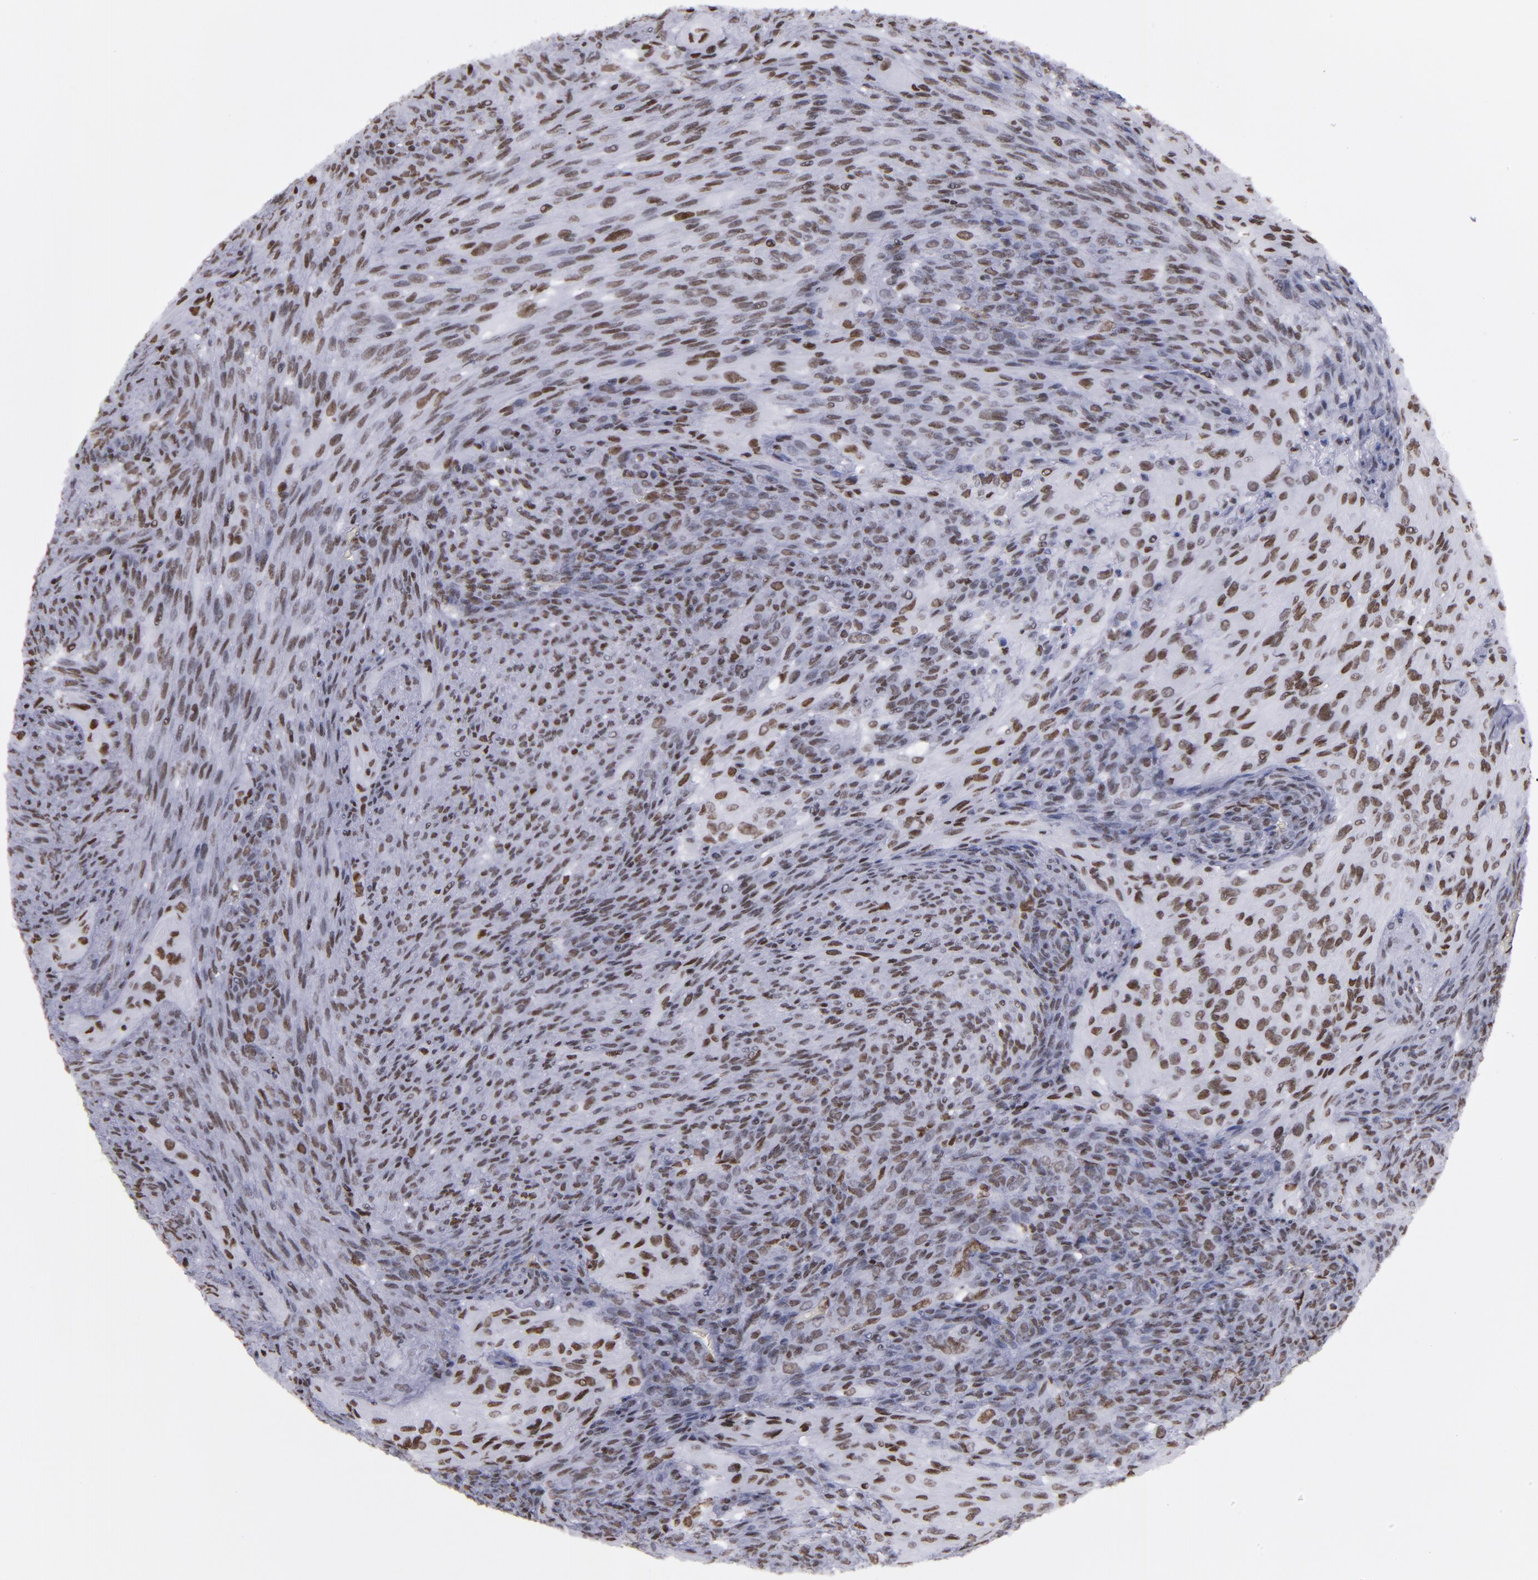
{"staining": {"intensity": "moderate", "quantity": ">75%", "location": "nuclear"}, "tissue": "glioma", "cell_type": "Tumor cells", "image_type": "cancer", "snomed": [{"axis": "morphology", "description": "Glioma, malignant, High grade"}, {"axis": "topography", "description": "Cerebral cortex"}], "caption": "Glioma tissue displays moderate nuclear expression in about >75% of tumor cells", "gene": "TERF2", "patient": {"sex": "female", "age": 55}}